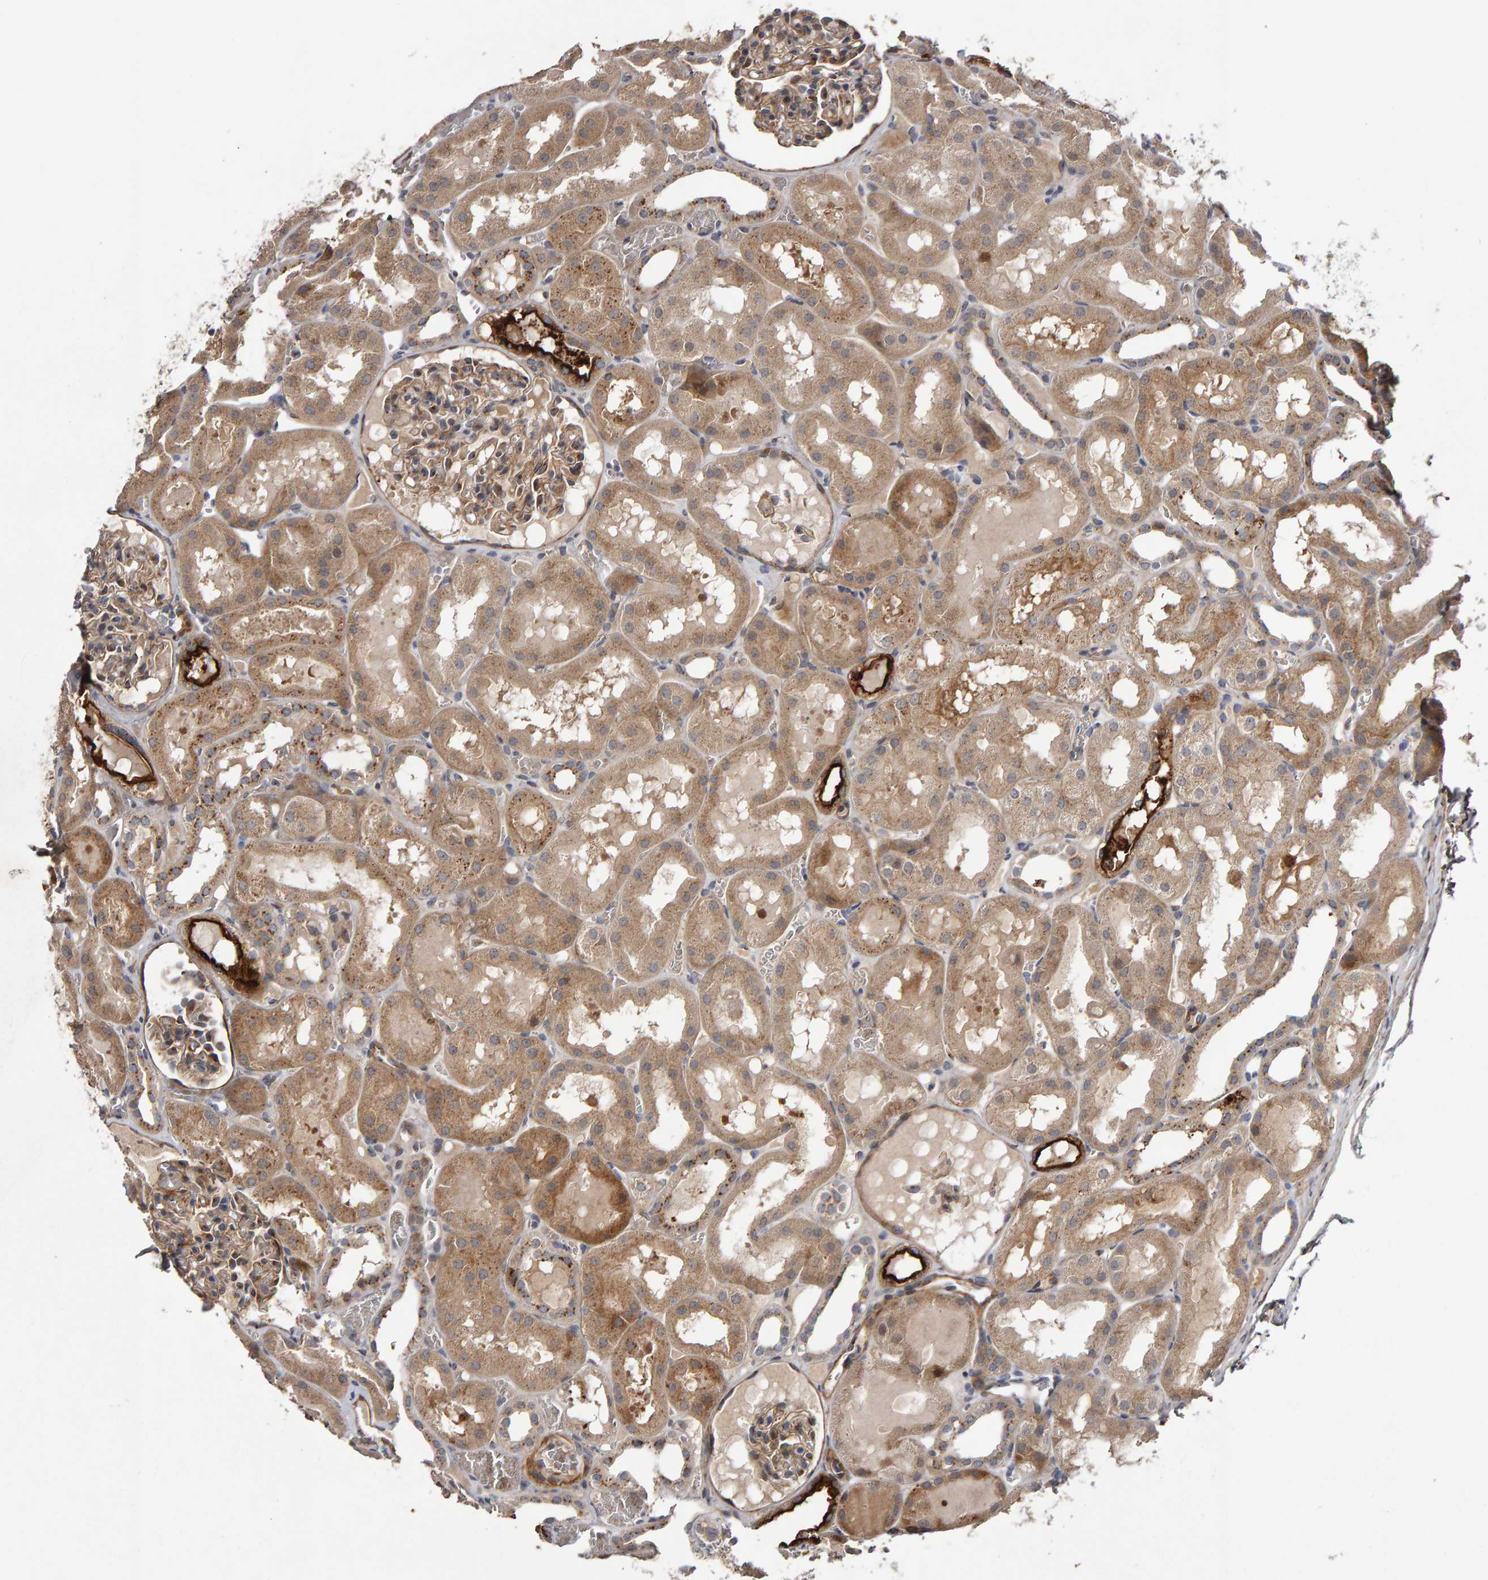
{"staining": {"intensity": "moderate", "quantity": "25%-75%", "location": "cytoplasmic/membranous"}, "tissue": "kidney", "cell_type": "Cells in glomeruli", "image_type": "normal", "snomed": [{"axis": "morphology", "description": "Normal tissue, NOS"}, {"axis": "topography", "description": "Kidney"}, {"axis": "topography", "description": "Urinary bladder"}], "caption": "Unremarkable kidney shows moderate cytoplasmic/membranous positivity in about 25%-75% of cells in glomeruli.", "gene": "CANT1", "patient": {"sex": "male", "age": 16}}